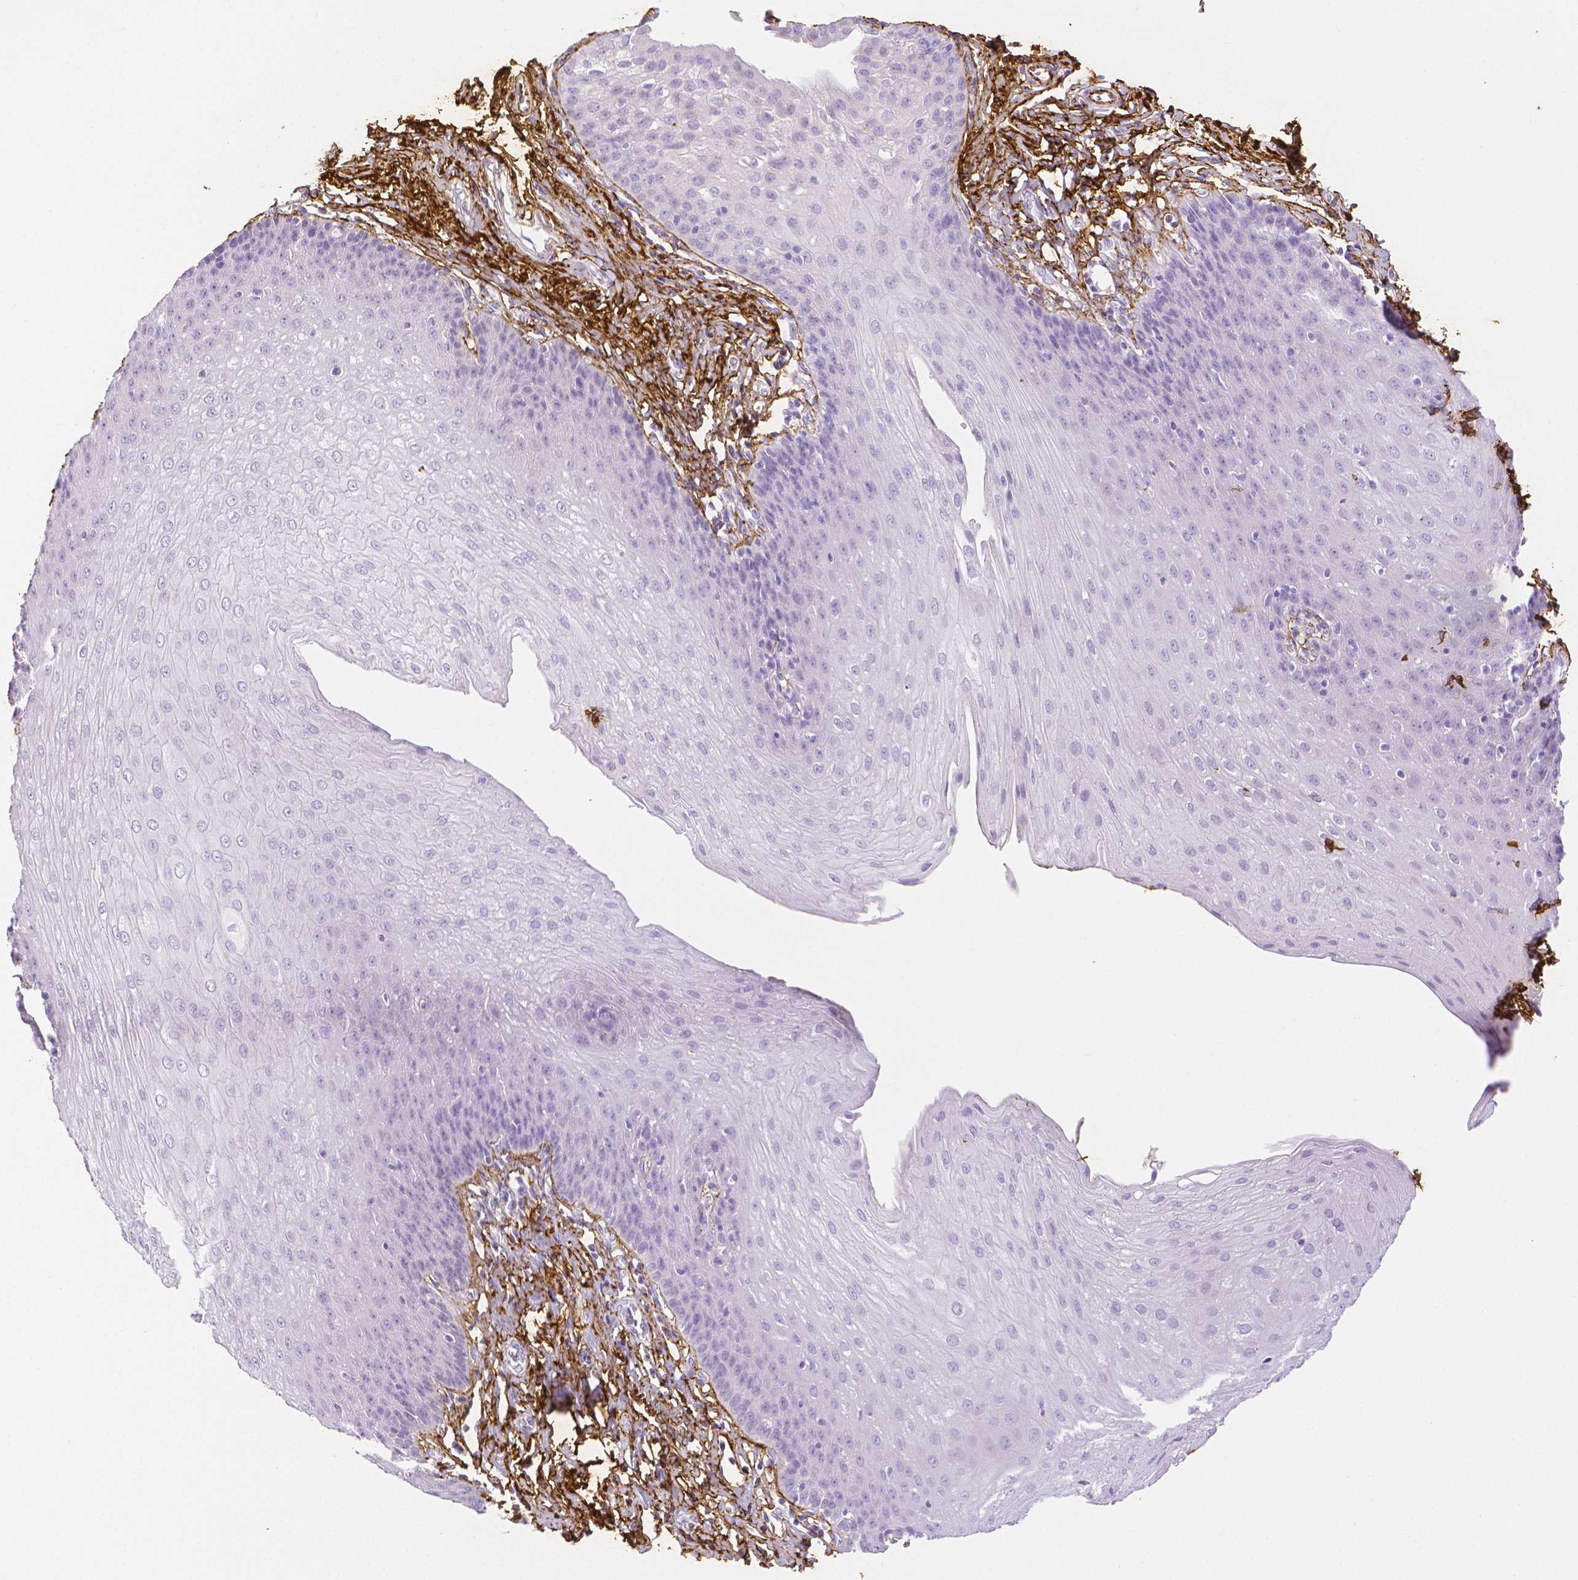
{"staining": {"intensity": "negative", "quantity": "none", "location": "none"}, "tissue": "esophagus", "cell_type": "Squamous epithelial cells", "image_type": "normal", "snomed": [{"axis": "morphology", "description": "Normal tissue, NOS"}, {"axis": "topography", "description": "Esophagus"}], "caption": "Immunohistochemistry photomicrograph of unremarkable esophagus stained for a protein (brown), which shows no positivity in squamous epithelial cells. (DAB (3,3'-diaminobenzidine) IHC visualized using brightfield microscopy, high magnification).", "gene": "FBN1", "patient": {"sex": "female", "age": 81}}